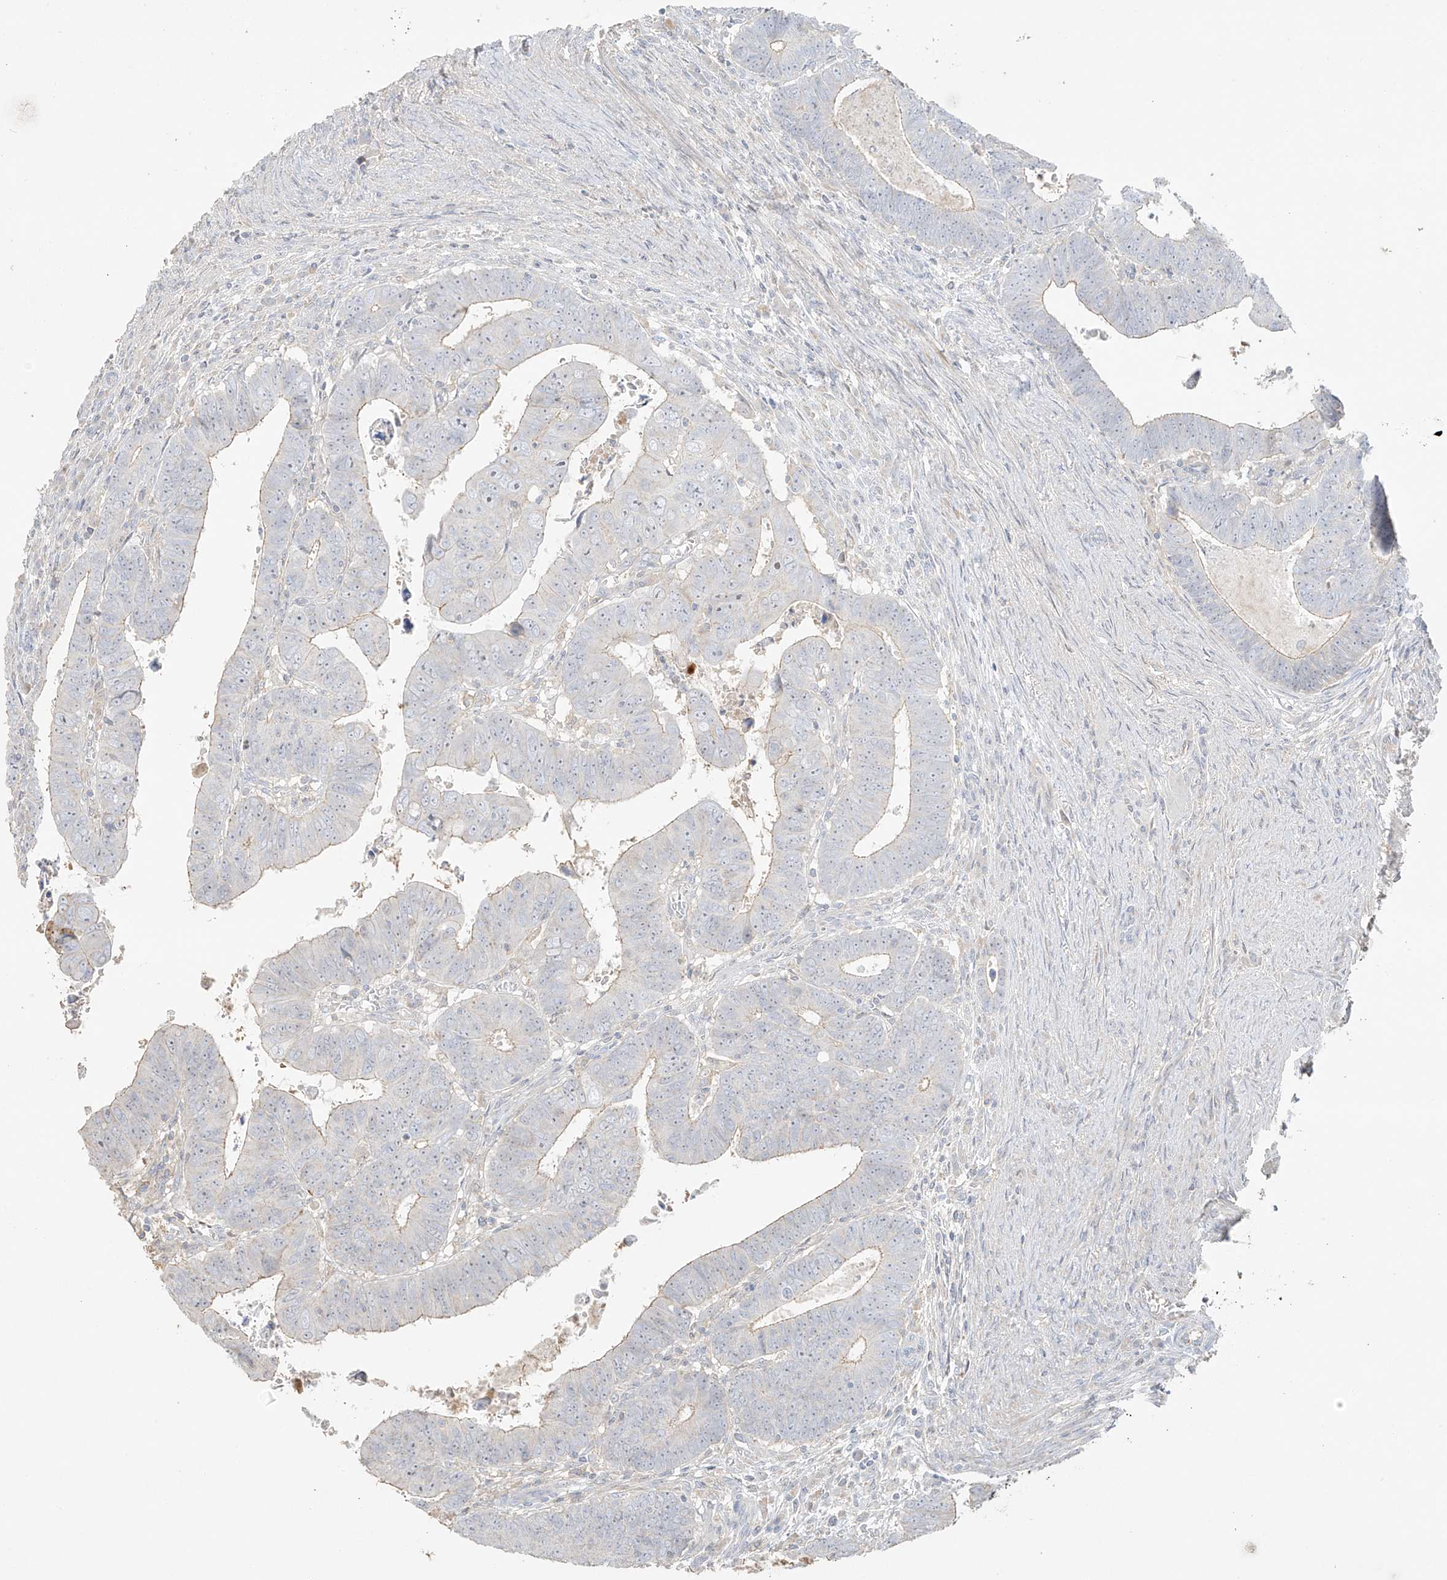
{"staining": {"intensity": "weak", "quantity": "<25%", "location": "cytoplasmic/membranous"}, "tissue": "colorectal cancer", "cell_type": "Tumor cells", "image_type": "cancer", "snomed": [{"axis": "morphology", "description": "Normal tissue, NOS"}, {"axis": "morphology", "description": "Adenocarcinoma, NOS"}, {"axis": "topography", "description": "Rectum"}], "caption": "Tumor cells show no significant expression in colorectal cancer (adenocarcinoma).", "gene": "ZBTB41", "patient": {"sex": "female", "age": 65}}